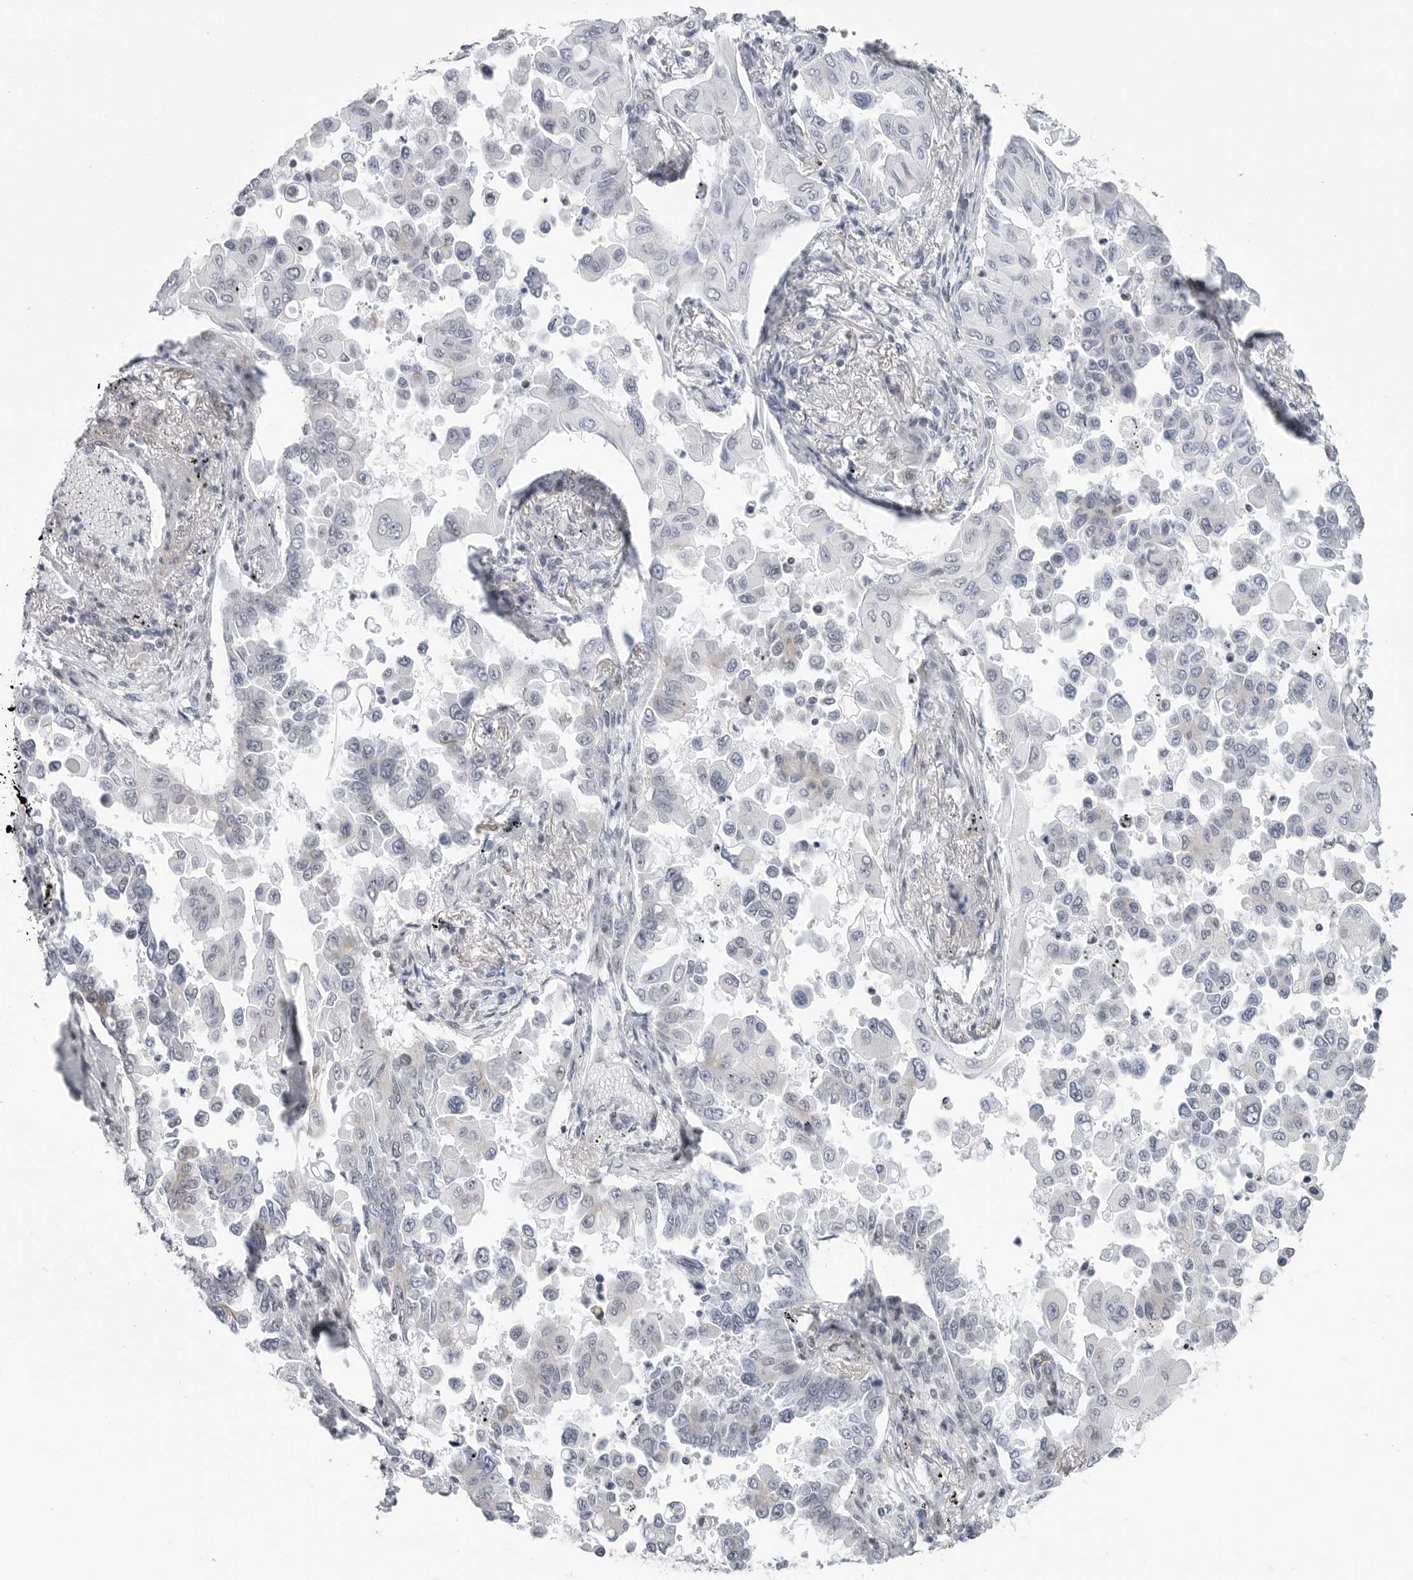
{"staining": {"intensity": "negative", "quantity": "none", "location": "none"}, "tissue": "lung cancer", "cell_type": "Tumor cells", "image_type": "cancer", "snomed": [{"axis": "morphology", "description": "Adenocarcinoma, NOS"}, {"axis": "topography", "description": "Lung"}], "caption": "Immunohistochemistry (IHC) of human adenocarcinoma (lung) displays no staining in tumor cells. (DAB (3,3'-diaminobenzidine) IHC with hematoxylin counter stain).", "gene": "FAM135B", "patient": {"sex": "female", "age": 67}}